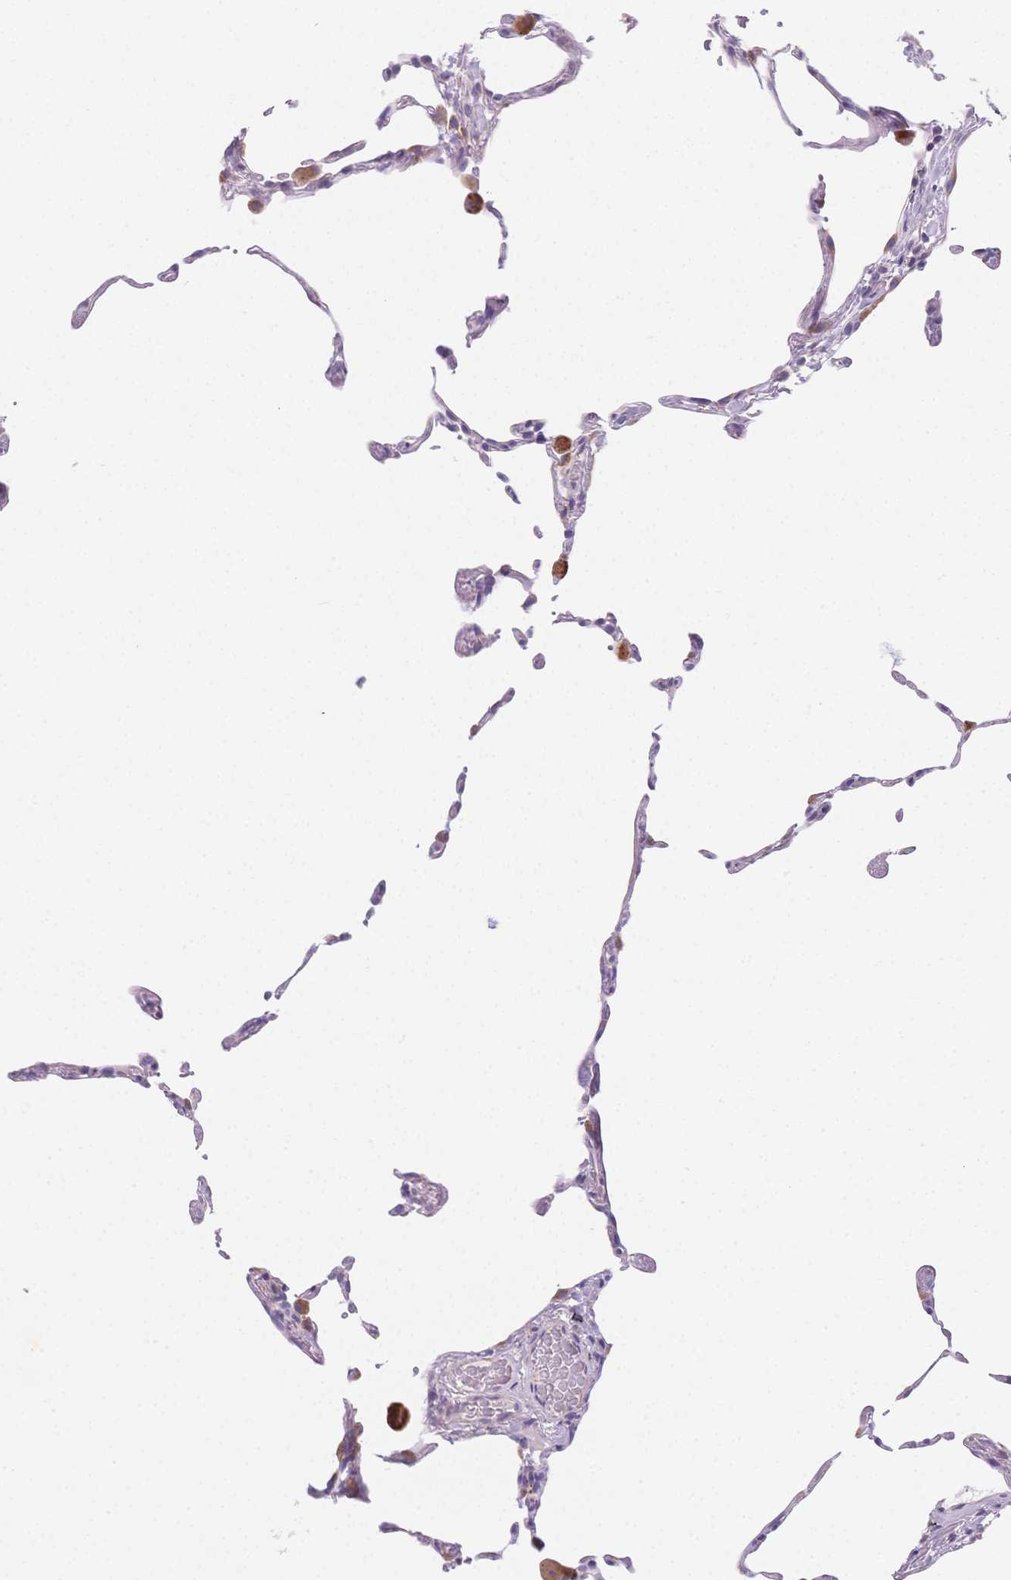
{"staining": {"intensity": "negative", "quantity": "none", "location": "none"}, "tissue": "lung", "cell_type": "Alveolar cells", "image_type": "normal", "snomed": [{"axis": "morphology", "description": "Normal tissue, NOS"}, {"axis": "topography", "description": "Lung"}], "caption": "DAB immunohistochemical staining of normal lung reveals no significant positivity in alveolar cells.", "gene": "SMYD1", "patient": {"sex": "female", "age": 57}}